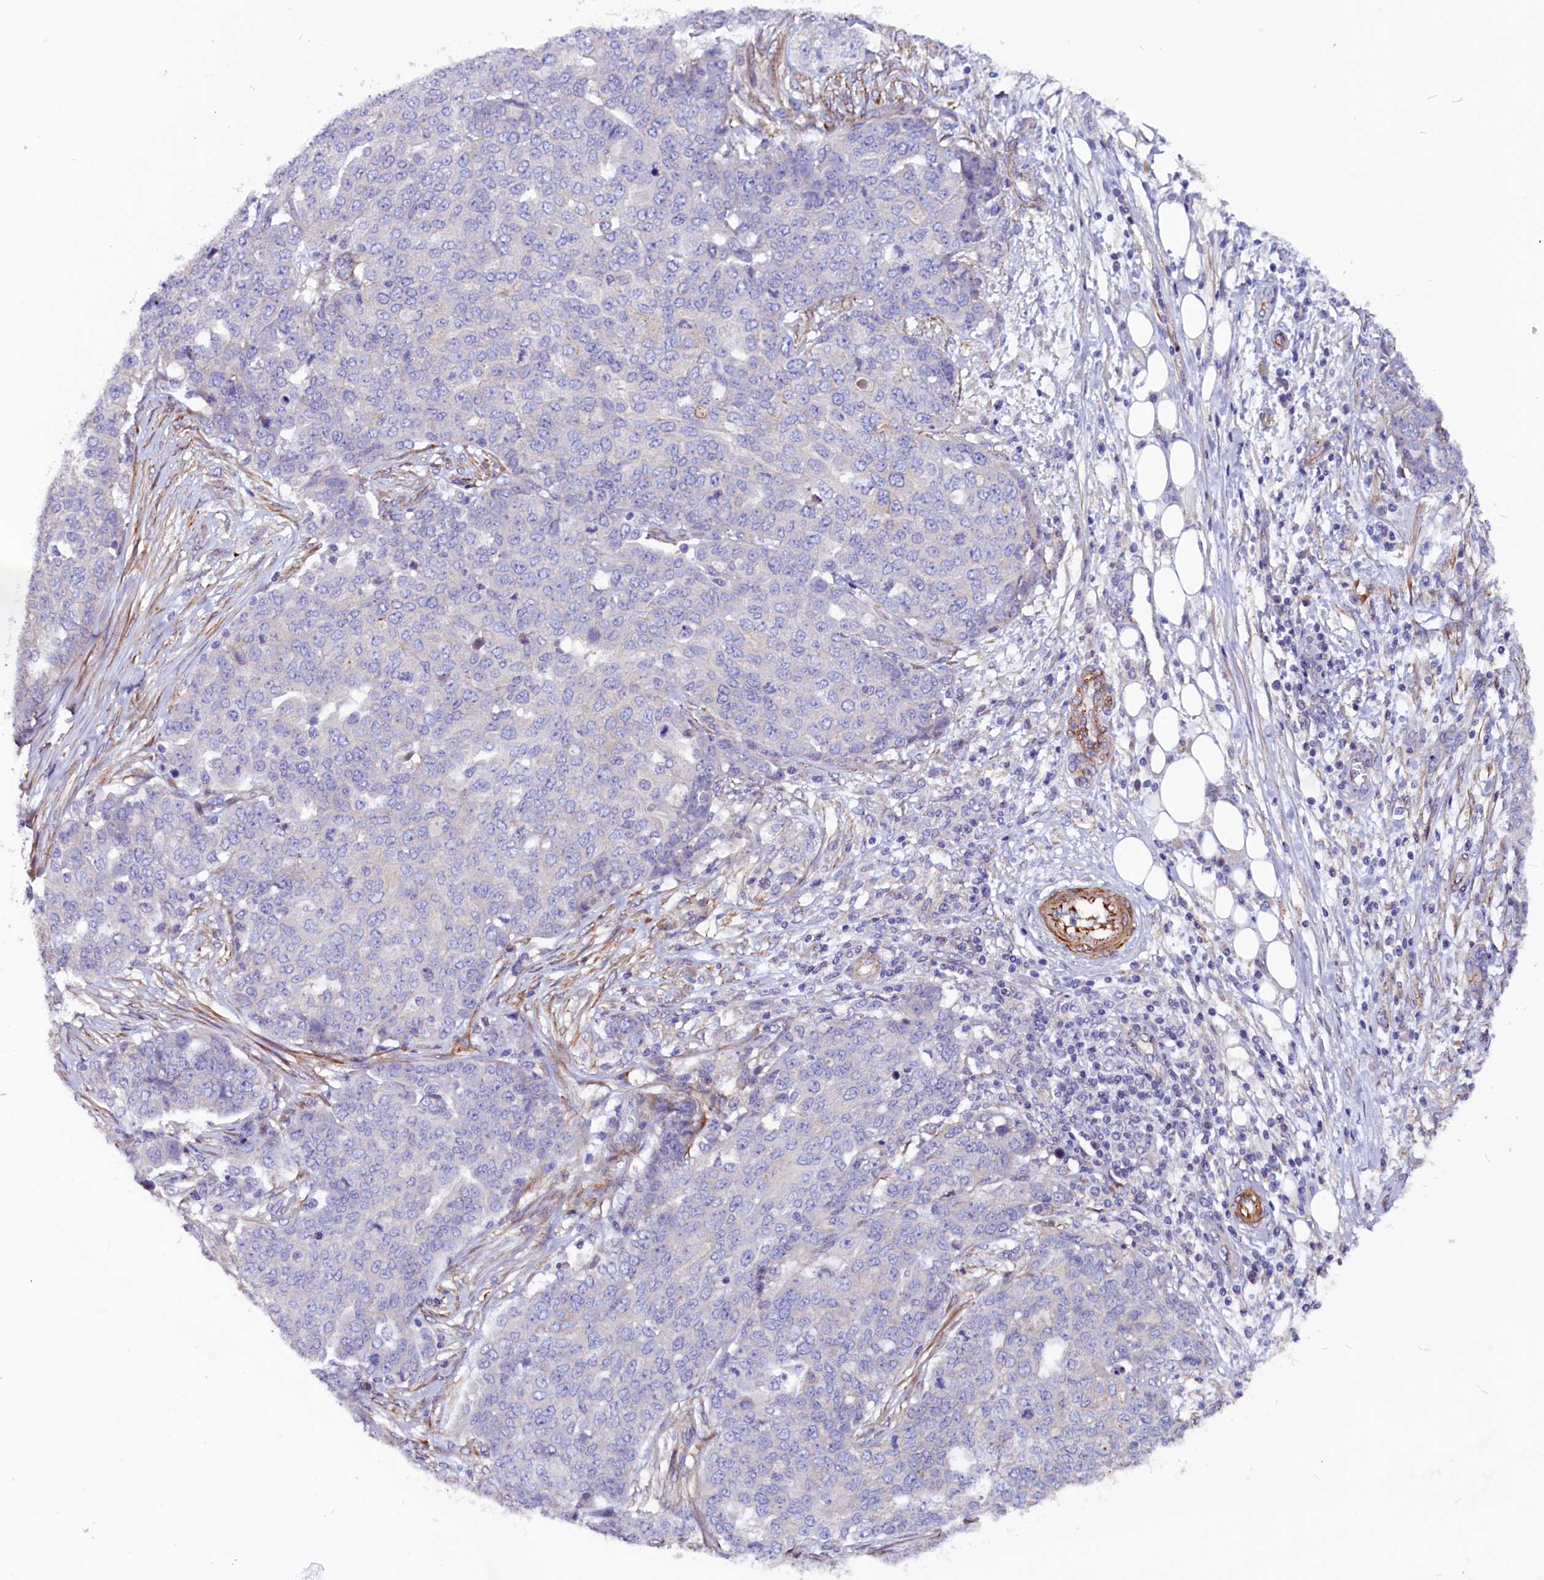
{"staining": {"intensity": "negative", "quantity": "none", "location": "none"}, "tissue": "ovarian cancer", "cell_type": "Tumor cells", "image_type": "cancer", "snomed": [{"axis": "morphology", "description": "Cystadenocarcinoma, serous, NOS"}, {"axis": "topography", "description": "Soft tissue"}, {"axis": "topography", "description": "Ovary"}], "caption": "DAB (3,3'-diaminobenzidine) immunohistochemical staining of human ovarian cancer exhibits no significant staining in tumor cells. The staining is performed using DAB (3,3'-diaminobenzidine) brown chromogen with nuclei counter-stained in using hematoxylin.", "gene": "ZNF749", "patient": {"sex": "female", "age": 57}}